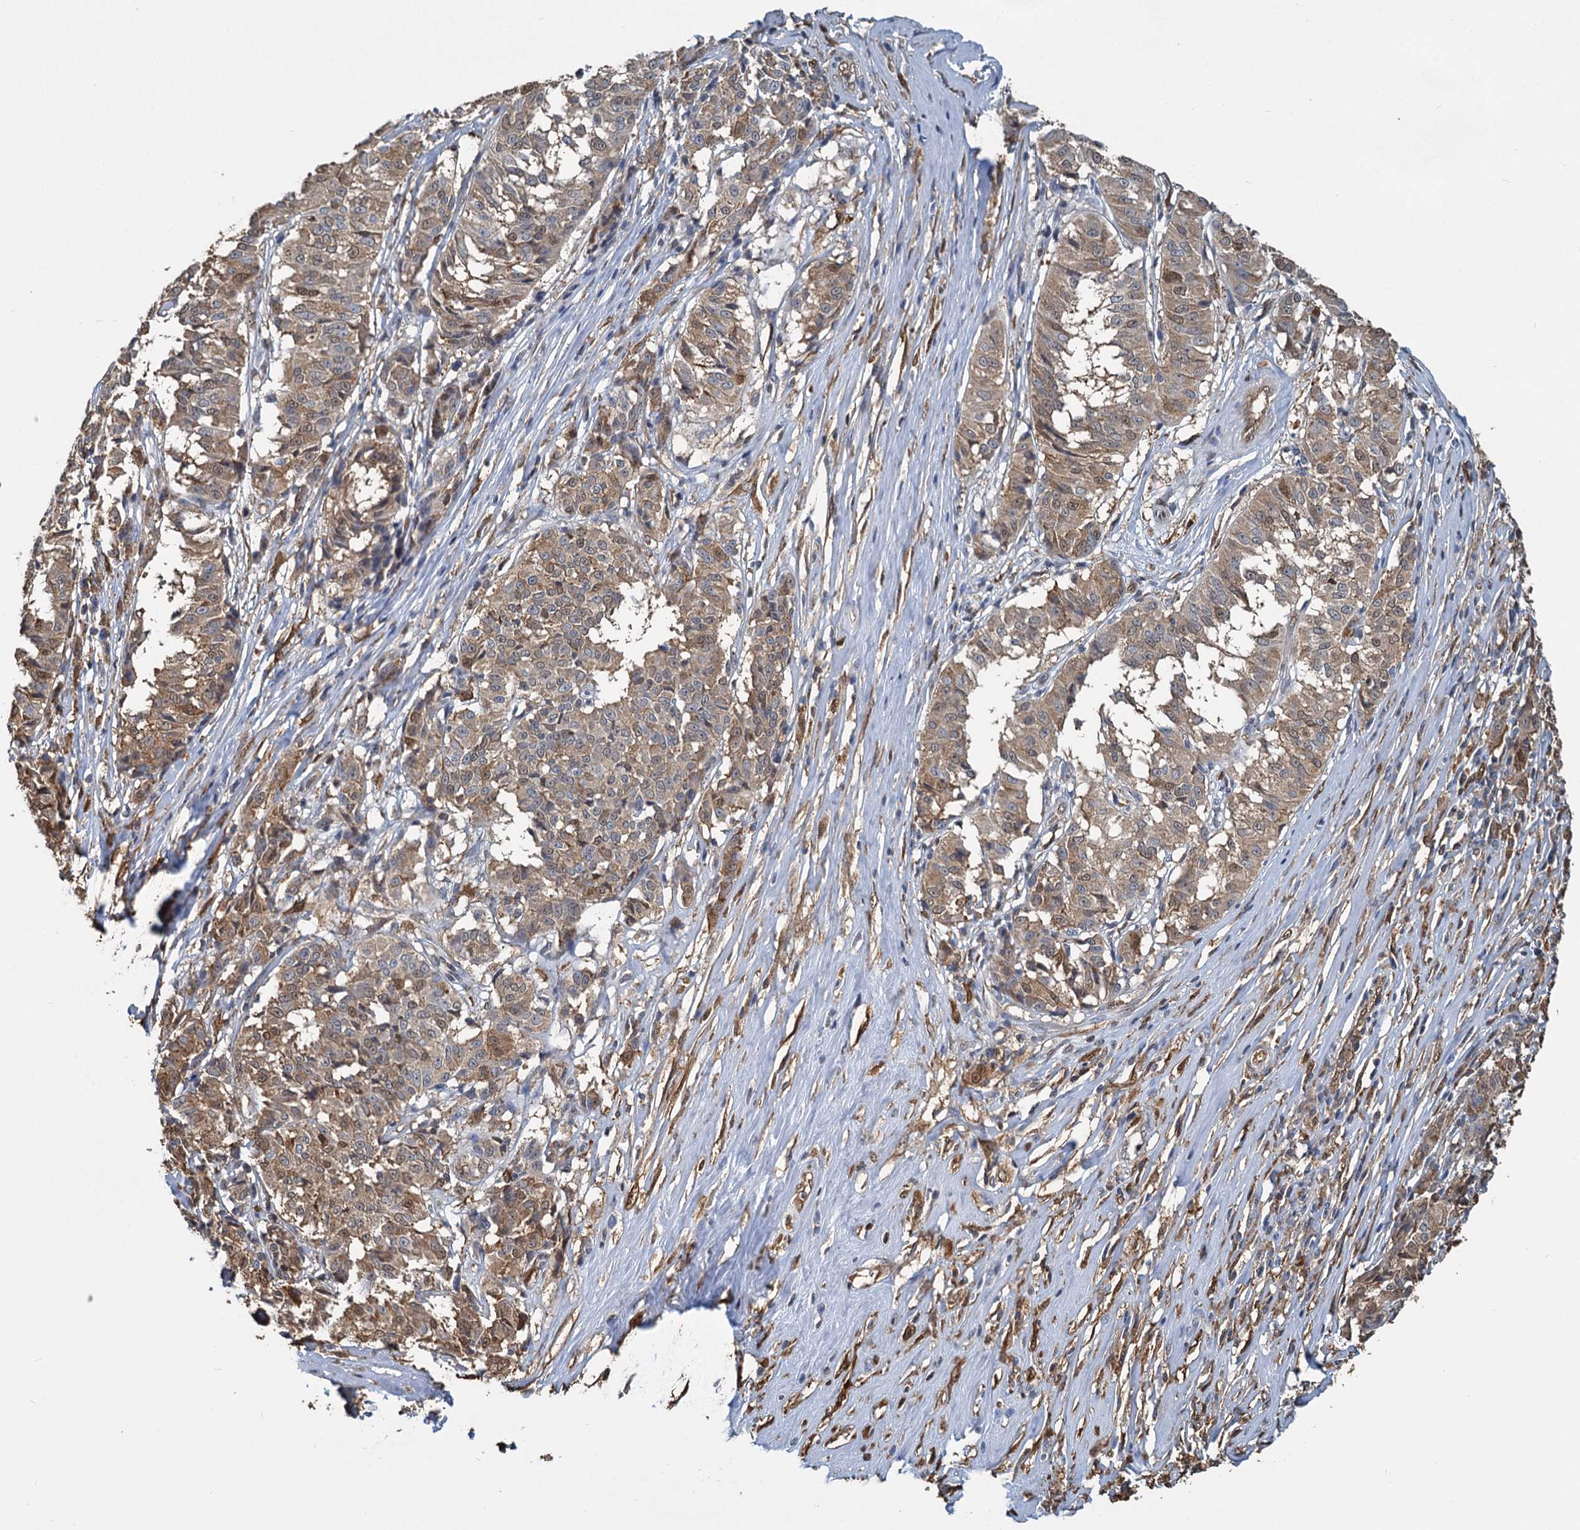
{"staining": {"intensity": "weak", "quantity": ">75%", "location": "cytoplasmic/membranous,nuclear"}, "tissue": "melanoma", "cell_type": "Tumor cells", "image_type": "cancer", "snomed": [{"axis": "morphology", "description": "Malignant melanoma, NOS"}, {"axis": "topography", "description": "Skin"}], "caption": "This micrograph displays immunohistochemistry staining of human melanoma, with low weak cytoplasmic/membranous and nuclear expression in approximately >75% of tumor cells.", "gene": "S100A6", "patient": {"sex": "female", "age": 72}}